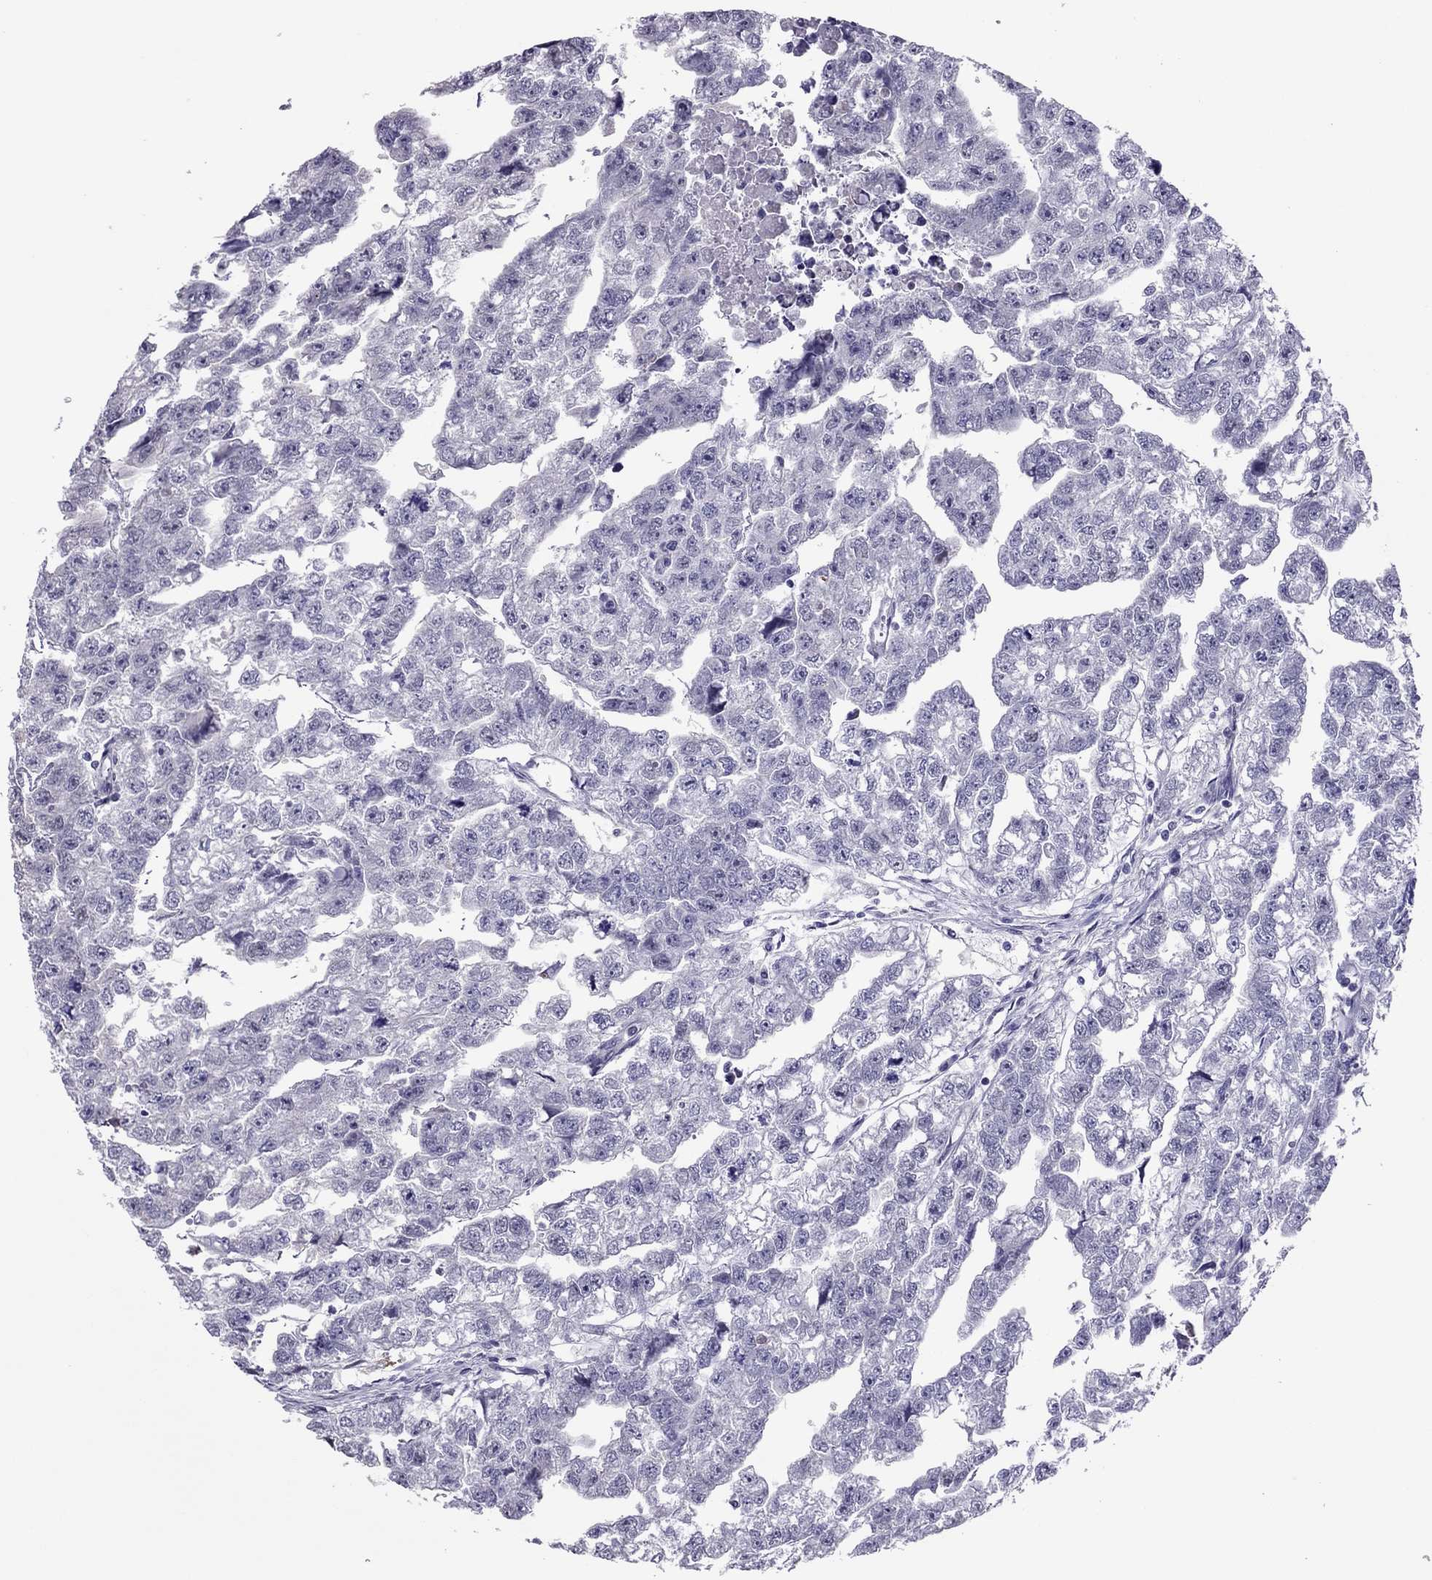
{"staining": {"intensity": "negative", "quantity": "none", "location": "none"}, "tissue": "testis cancer", "cell_type": "Tumor cells", "image_type": "cancer", "snomed": [{"axis": "morphology", "description": "Carcinoma, Embryonal, NOS"}, {"axis": "morphology", "description": "Teratoma, malignant, NOS"}, {"axis": "topography", "description": "Testis"}], "caption": "Tumor cells are negative for protein expression in human testis embryonal carcinoma.", "gene": "SPINT3", "patient": {"sex": "male", "age": 44}}